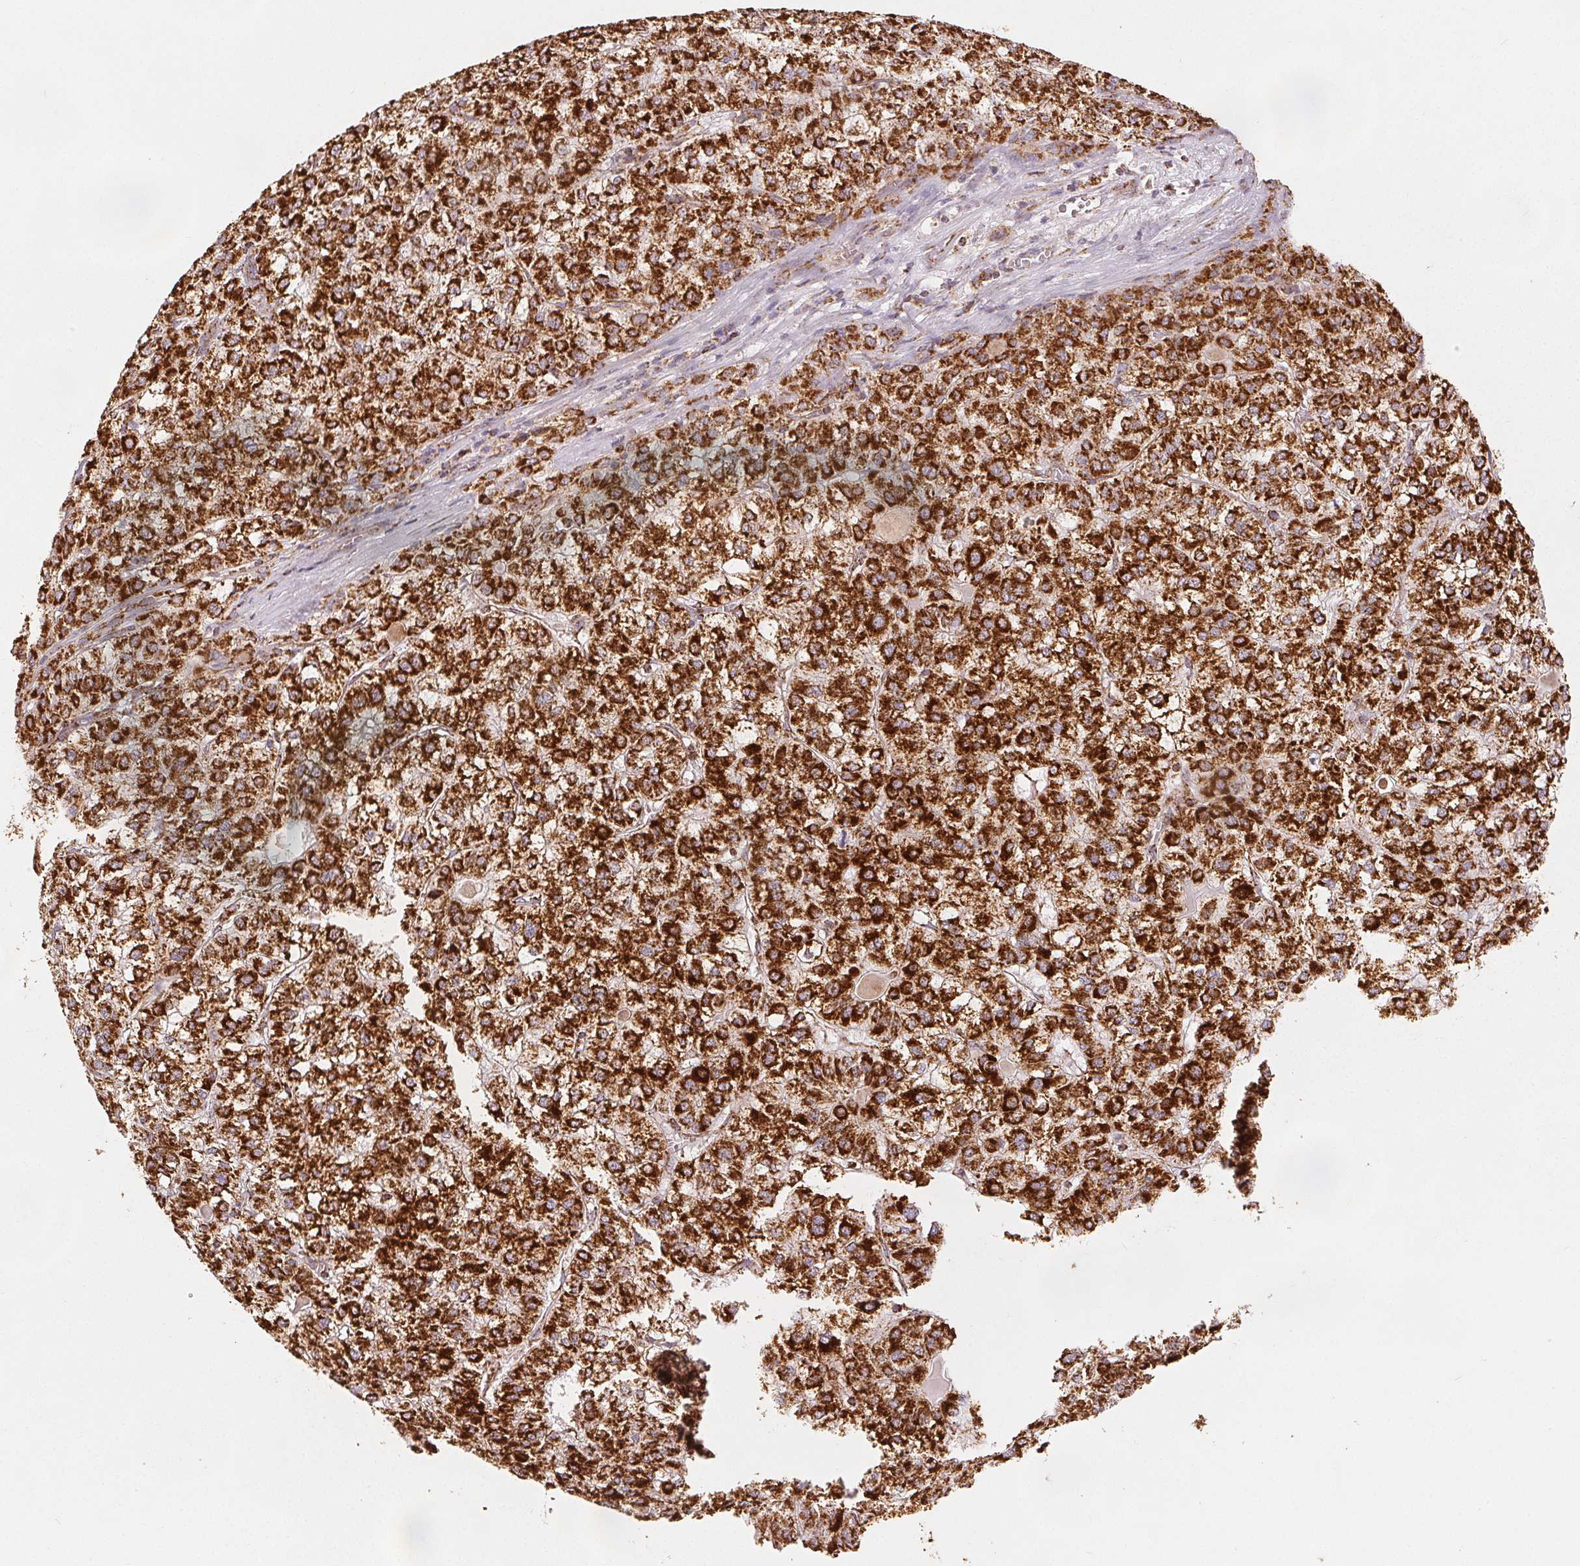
{"staining": {"intensity": "strong", "quantity": ">75%", "location": "cytoplasmic/membranous"}, "tissue": "liver cancer", "cell_type": "Tumor cells", "image_type": "cancer", "snomed": [{"axis": "morphology", "description": "Carcinoma, Hepatocellular, NOS"}, {"axis": "topography", "description": "Liver"}], "caption": "Tumor cells show high levels of strong cytoplasmic/membranous positivity in approximately >75% of cells in liver cancer. The staining is performed using DAB brown chromogen to label protein expression. The nuclei are counter-stained blue using hematoxylin.", "gene": "SDHB", "patient": {"sex": "female", "age": 43}}